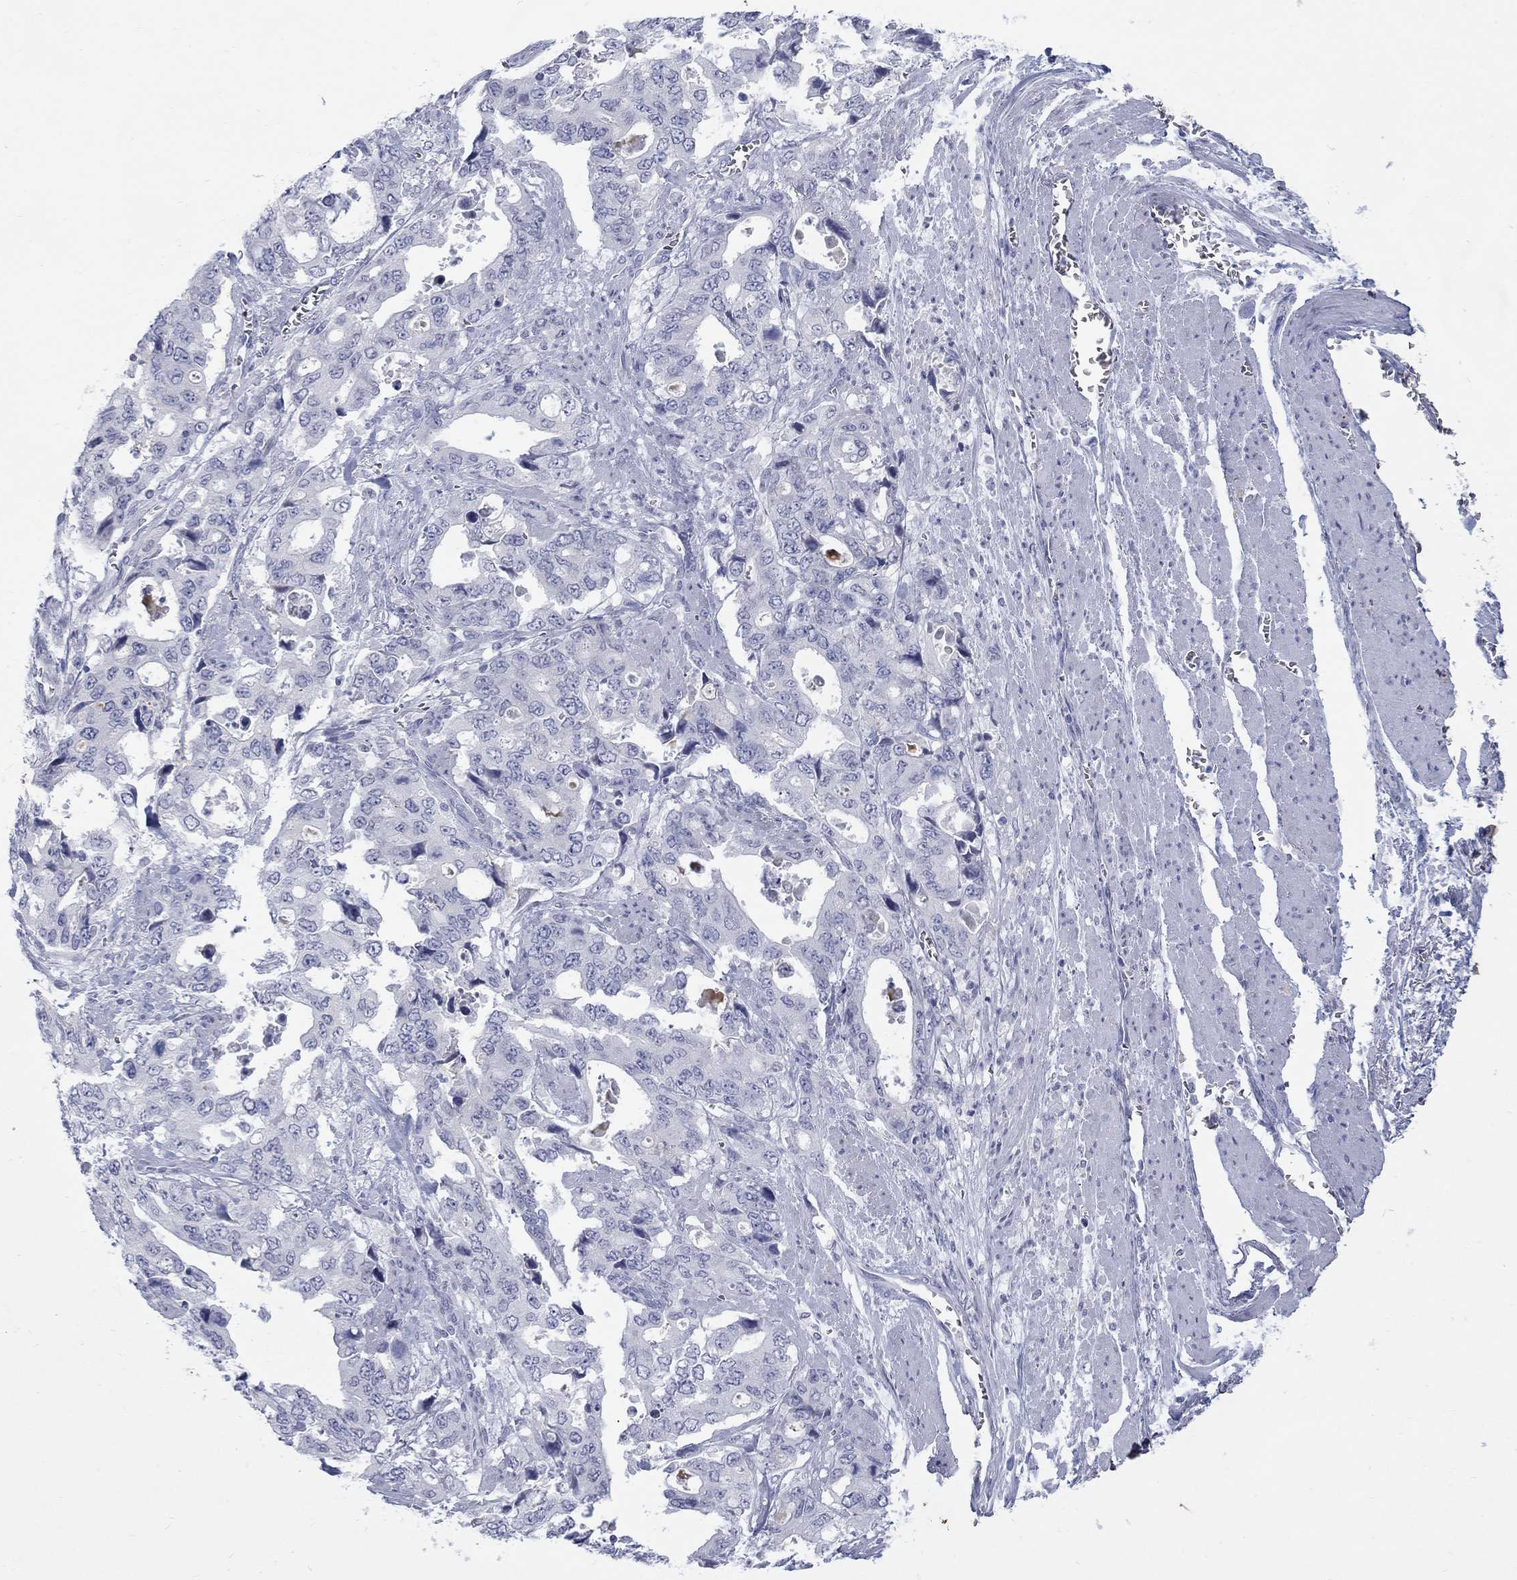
{"staining": {"intensity": "negative", "quantity": "none", "location": "none"}, "tissue": "stomach cancer", "cell_type": "Tumor cells", "image_type": "cancer", "snomed": [{"axis": "morphology", "description": "Adenocarcinoma, NOS"}, {"axis": "topography", "description": "Stomach, upper"}], "caption": "Protein analysis of stomach adenocarcinoma displays no significant positivity in tumor cells.", "gene": "RFTN2", "patient": {"sex": "male", "age": 74}}